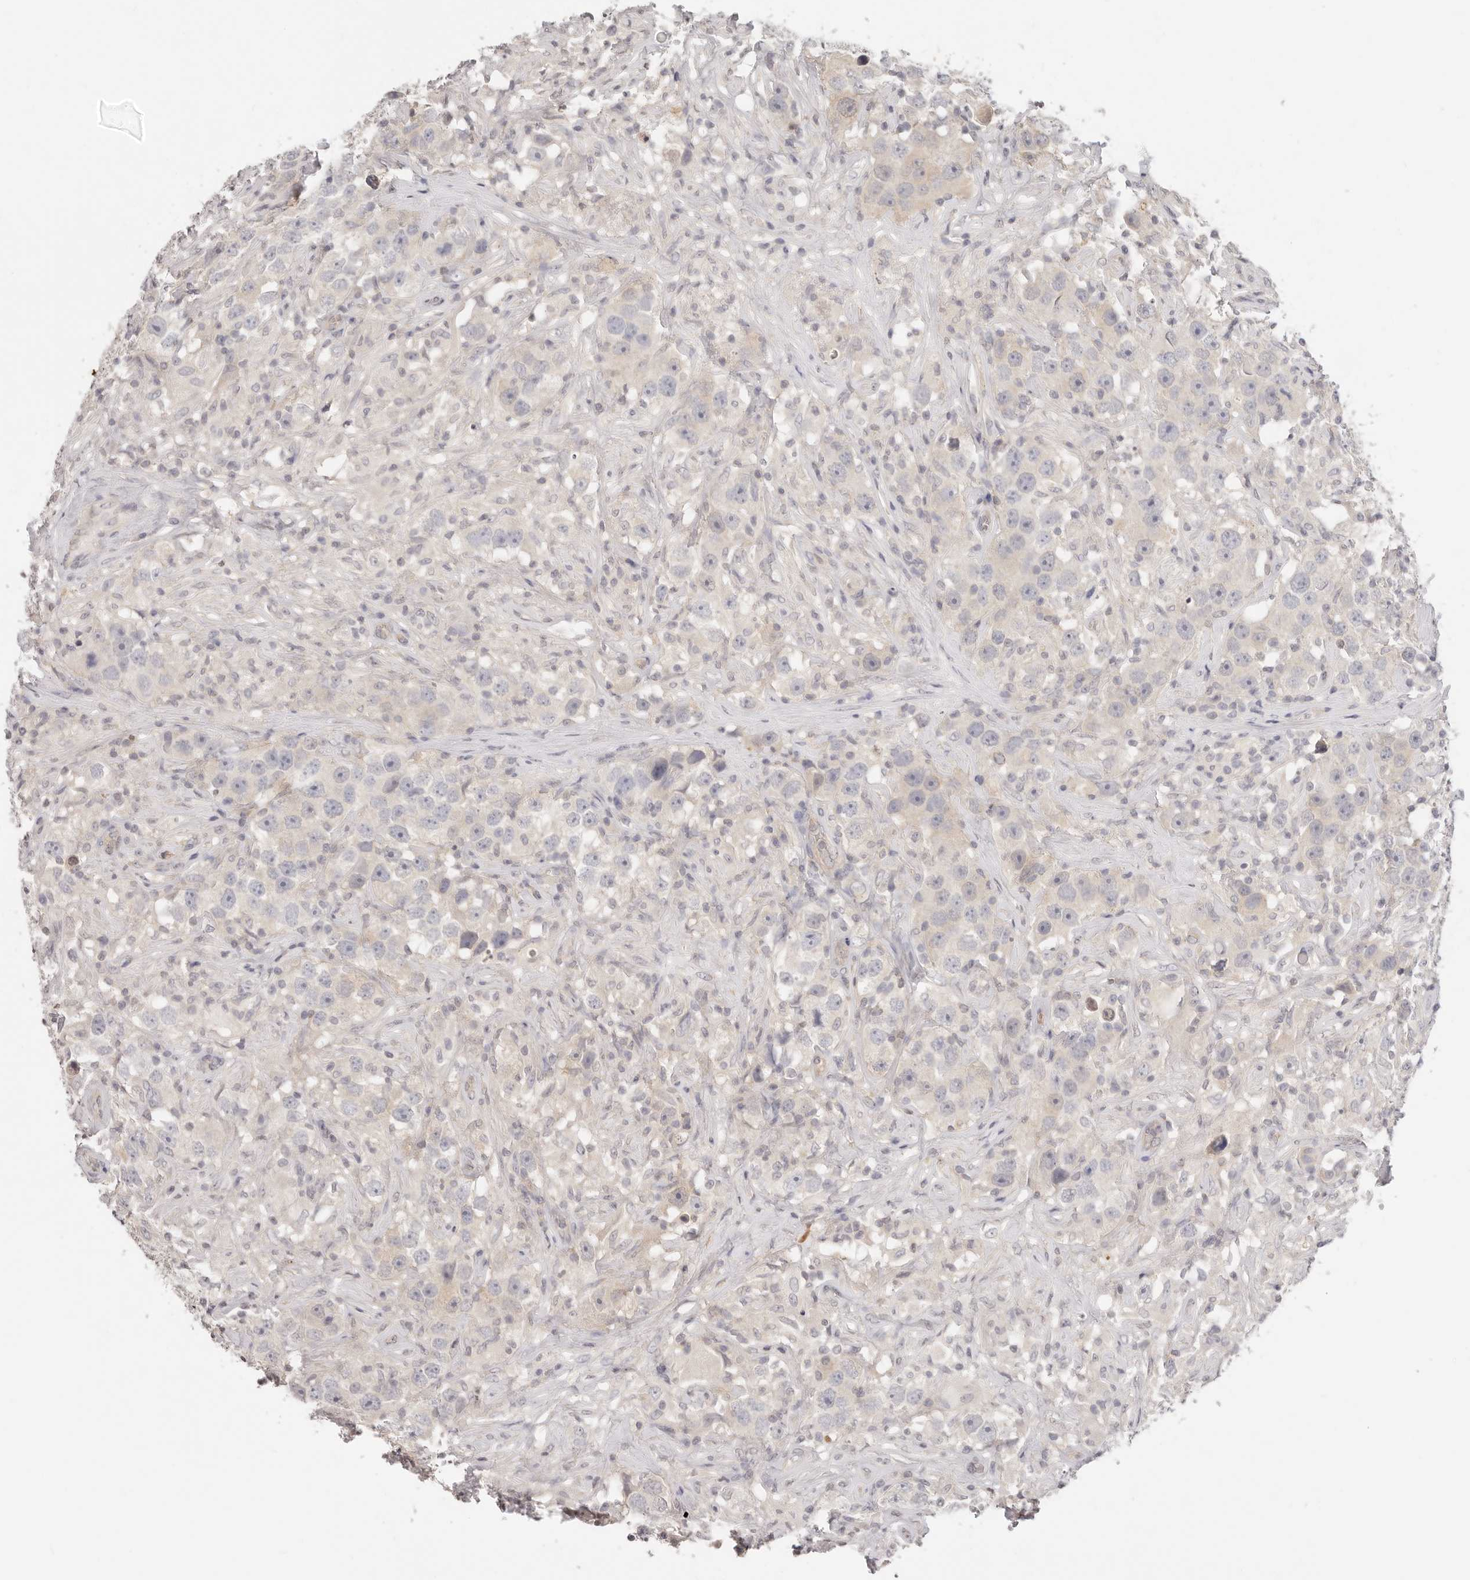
{"staining": {"intensity": "negative", "quantity": "none", "location": "none"}, "tissue": "testis cancer", "cell_type": "Tumor cells", "image_type": "cancer", "snomed": [{"axis": "morphology", "description": "Seminoma, NOS"}, {"axis": "topography", "description": "Testis"}], "caption": "Testis seminoma was stained to show a protein in brown. There is no significant staining in tumor cells.", "gene": "GGPS1", "patient": {"sex": "male", "age": 49}}